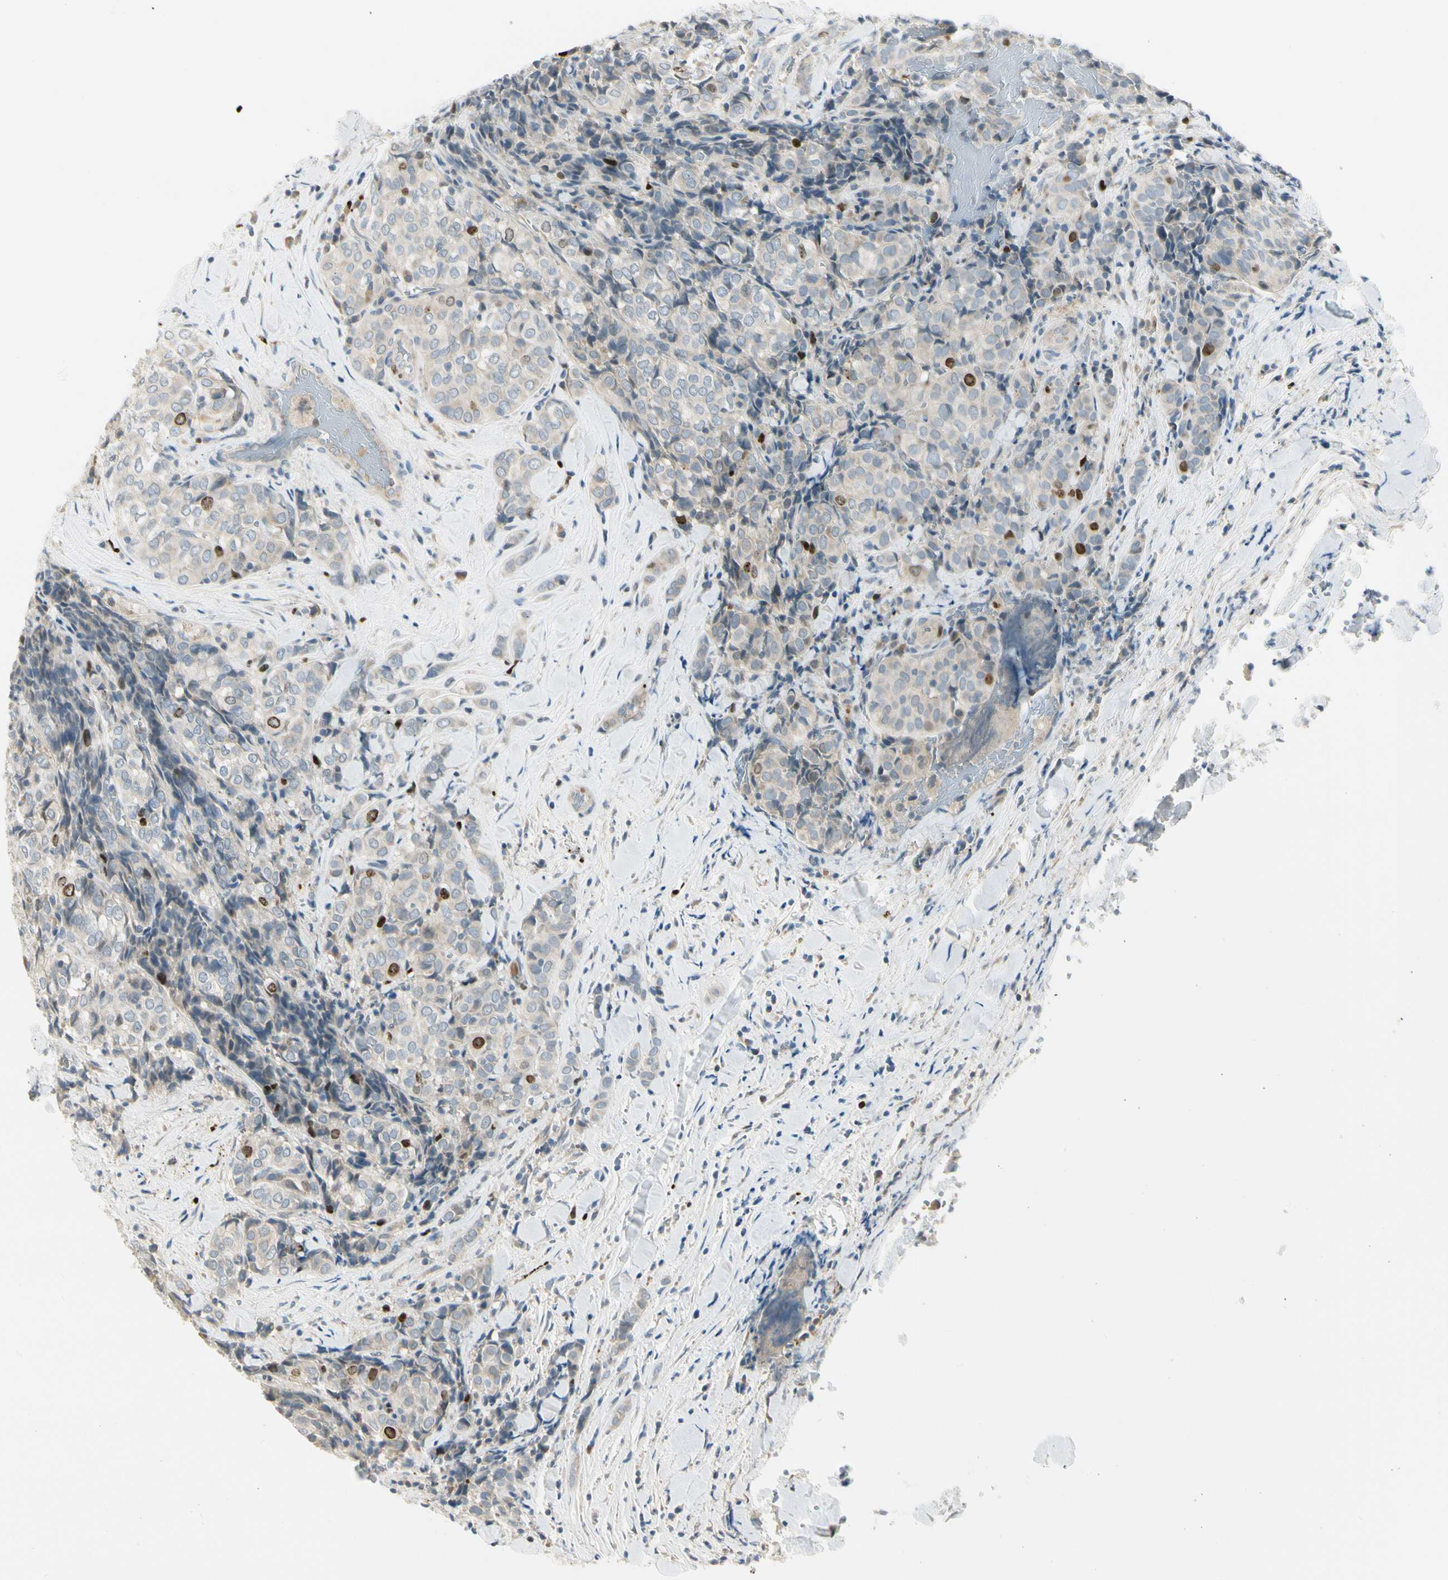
{"staining": {"intensity": "strong", "quantity": "<25%", "location": "nuclear"}, "tissue": "thyroid cancer", "cell_type": "Tumor cells", "image_type": "cancer", "snomed": [{"axis": "morphology", "description": "Normal tissue, NOS"}, {"axis": "morphology", "description": "Papillary adenocarcinoma, NOS"}, {"axis": "topography", "description": "Thyroid gland"}], "caption": "Papillary adenocarcinoma (thyroid) stained with a protein marker exhibits strong staining in tumor cells.", "gene": "PITX1", "patient": {"sex": "female", "age": 30}}